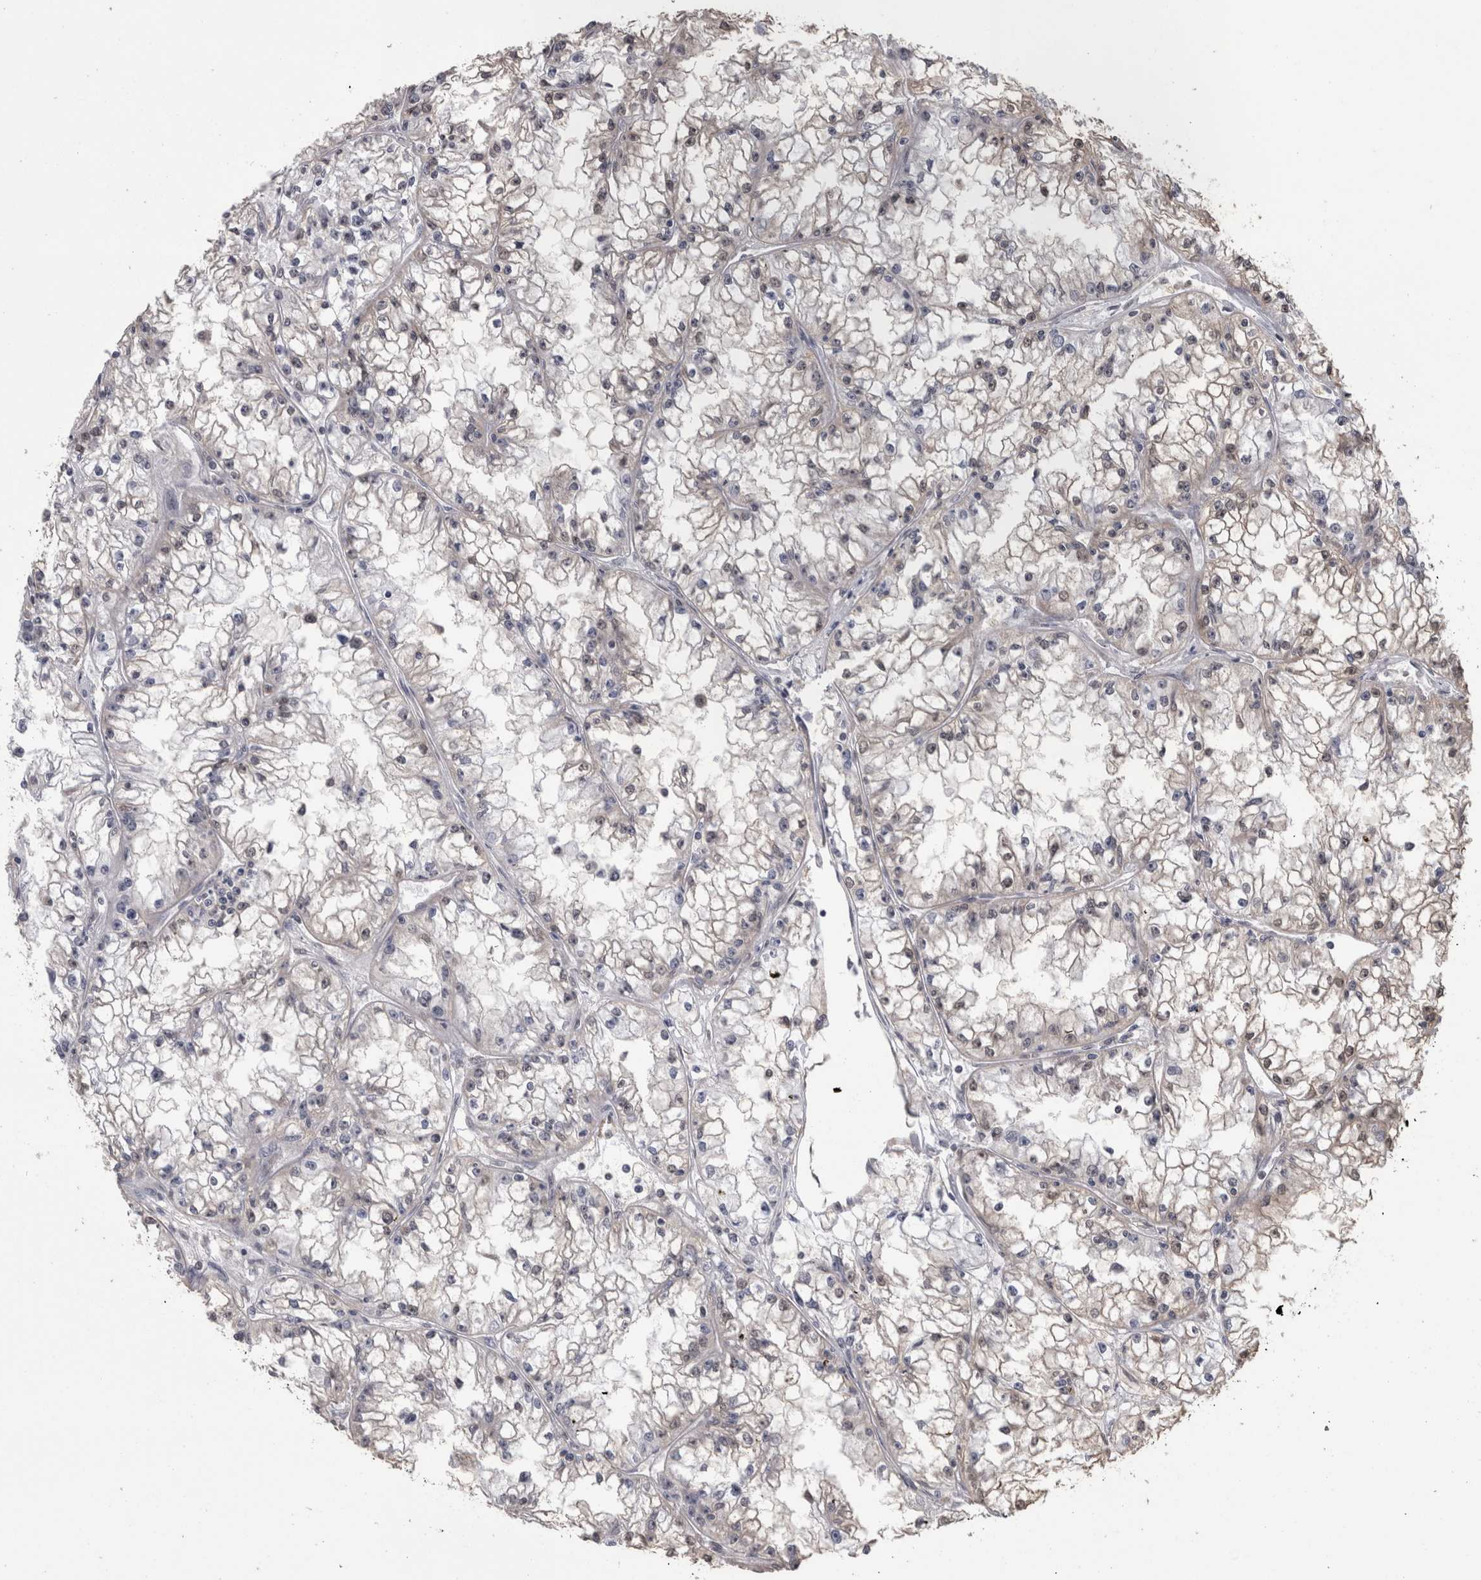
{"staining": {"intensity": "weak", "quantity": "<25%", "location": "cytoplasmic/membranous"}, "tissue": "renal cancer", "cell_type": "Tumor cells", "image_type": "cancer", "snomed": [{"axis": "morphology", "description": "Adenocarcinoma, NOS"}, {"axis": "topography", "description": "Kidney"}], "caption": "Human renal cancer (adenocarcinoma) stained for a protein using IHC displays no positivity in tumor cells.", "gene": "DDX6", "patient": {"sex": "male", "age": 56}}